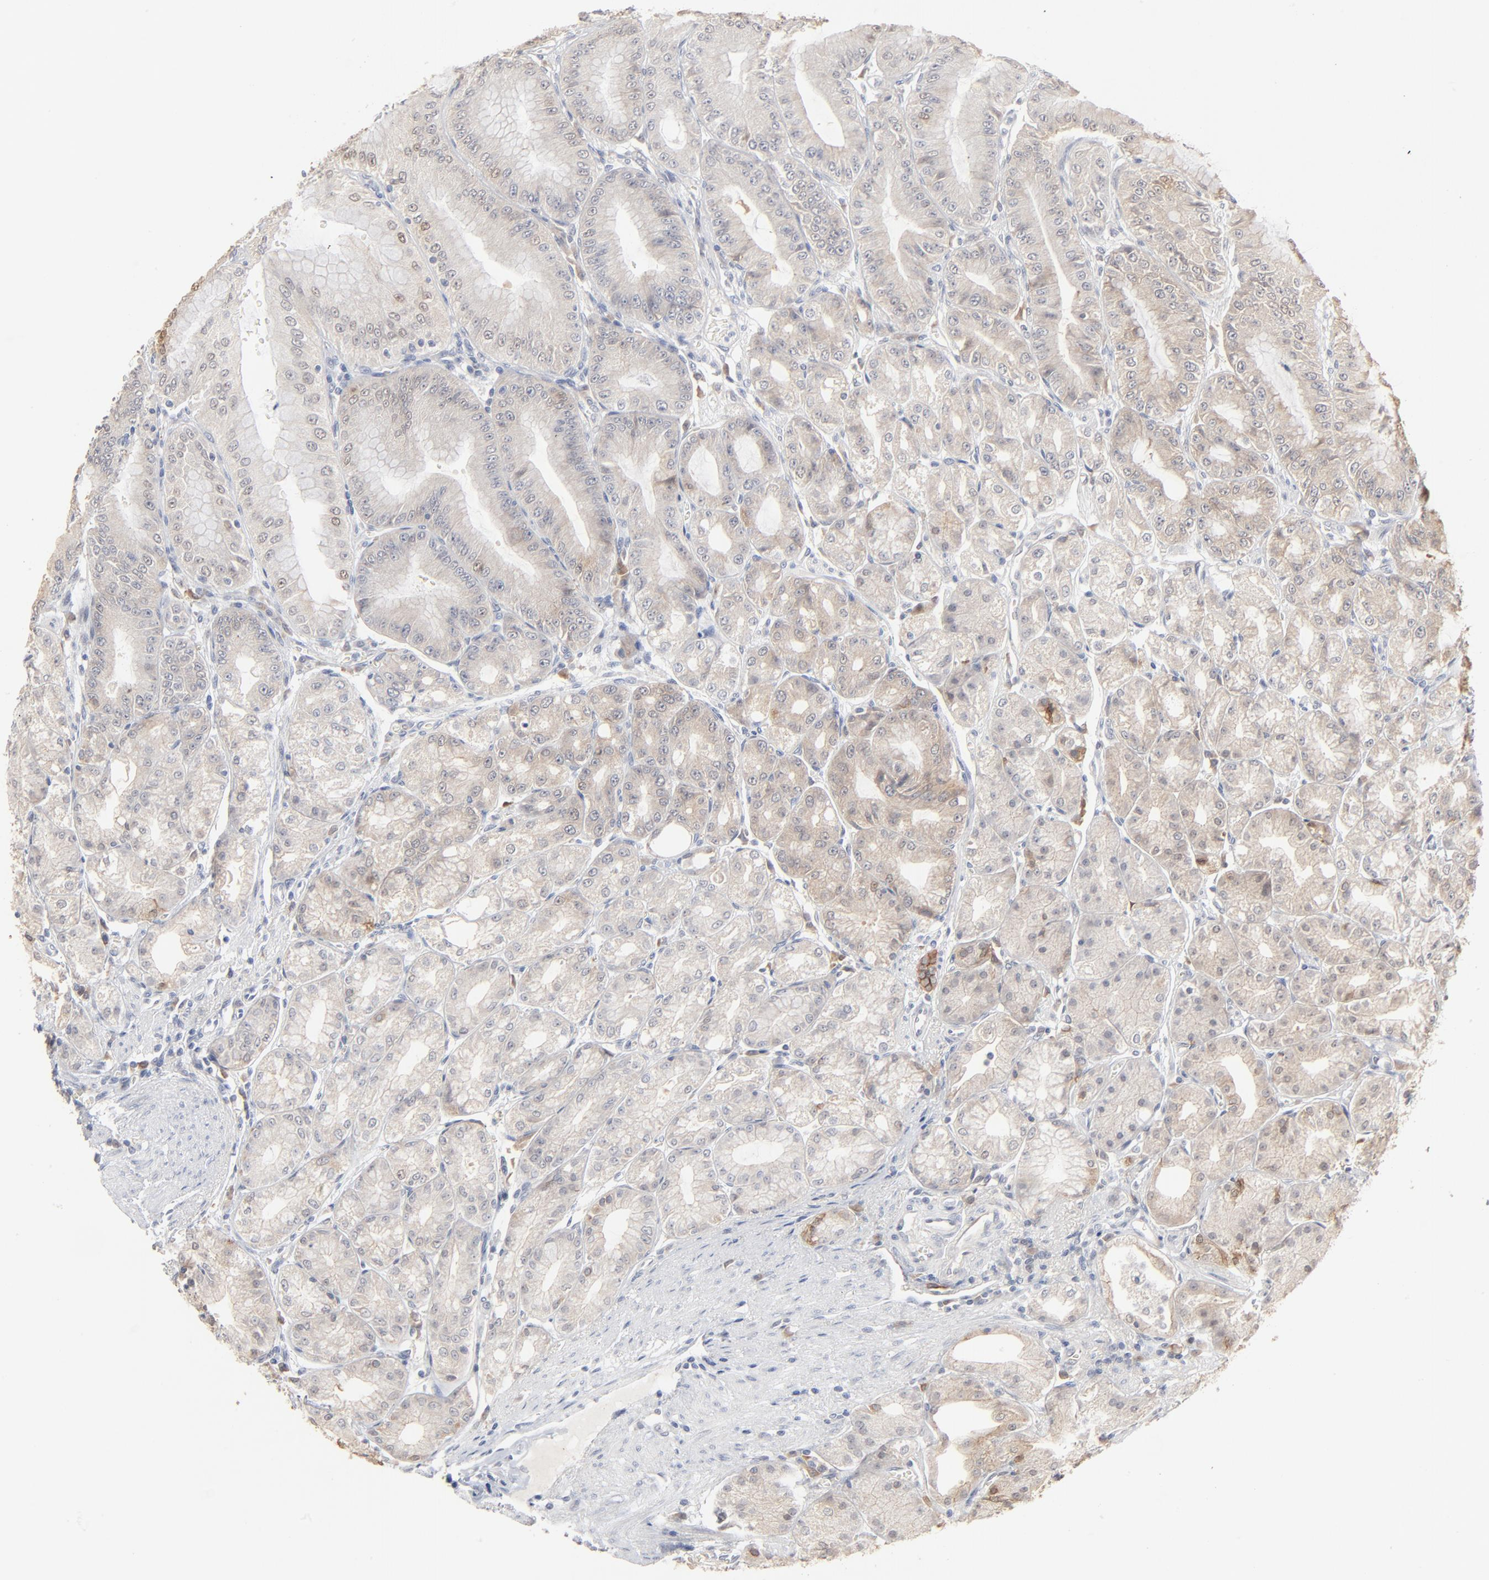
{"staining": {"intensity": "moderate", "quantity": ">75%", "location": "cytoplasmic/membranous"}, "tissue": "stomach", "cell_type": "Glandular cells", "image_type": "normal", "snomed": [{"axis": "morphology", "description": "Normal tissue, NOS"}, {"axis": "topography", "description": "Stomach, lower"}], "caption": "This histopathology image demonstrates normal stomach stained with IHC to label a protein in brown. The cytoplasmic/membranous of glandular cells show moderate positivity for the protein. Nuclei are counter-stained blue.", "gene": "EPCAM", "patient": {"sex": "male", "age": 71}}